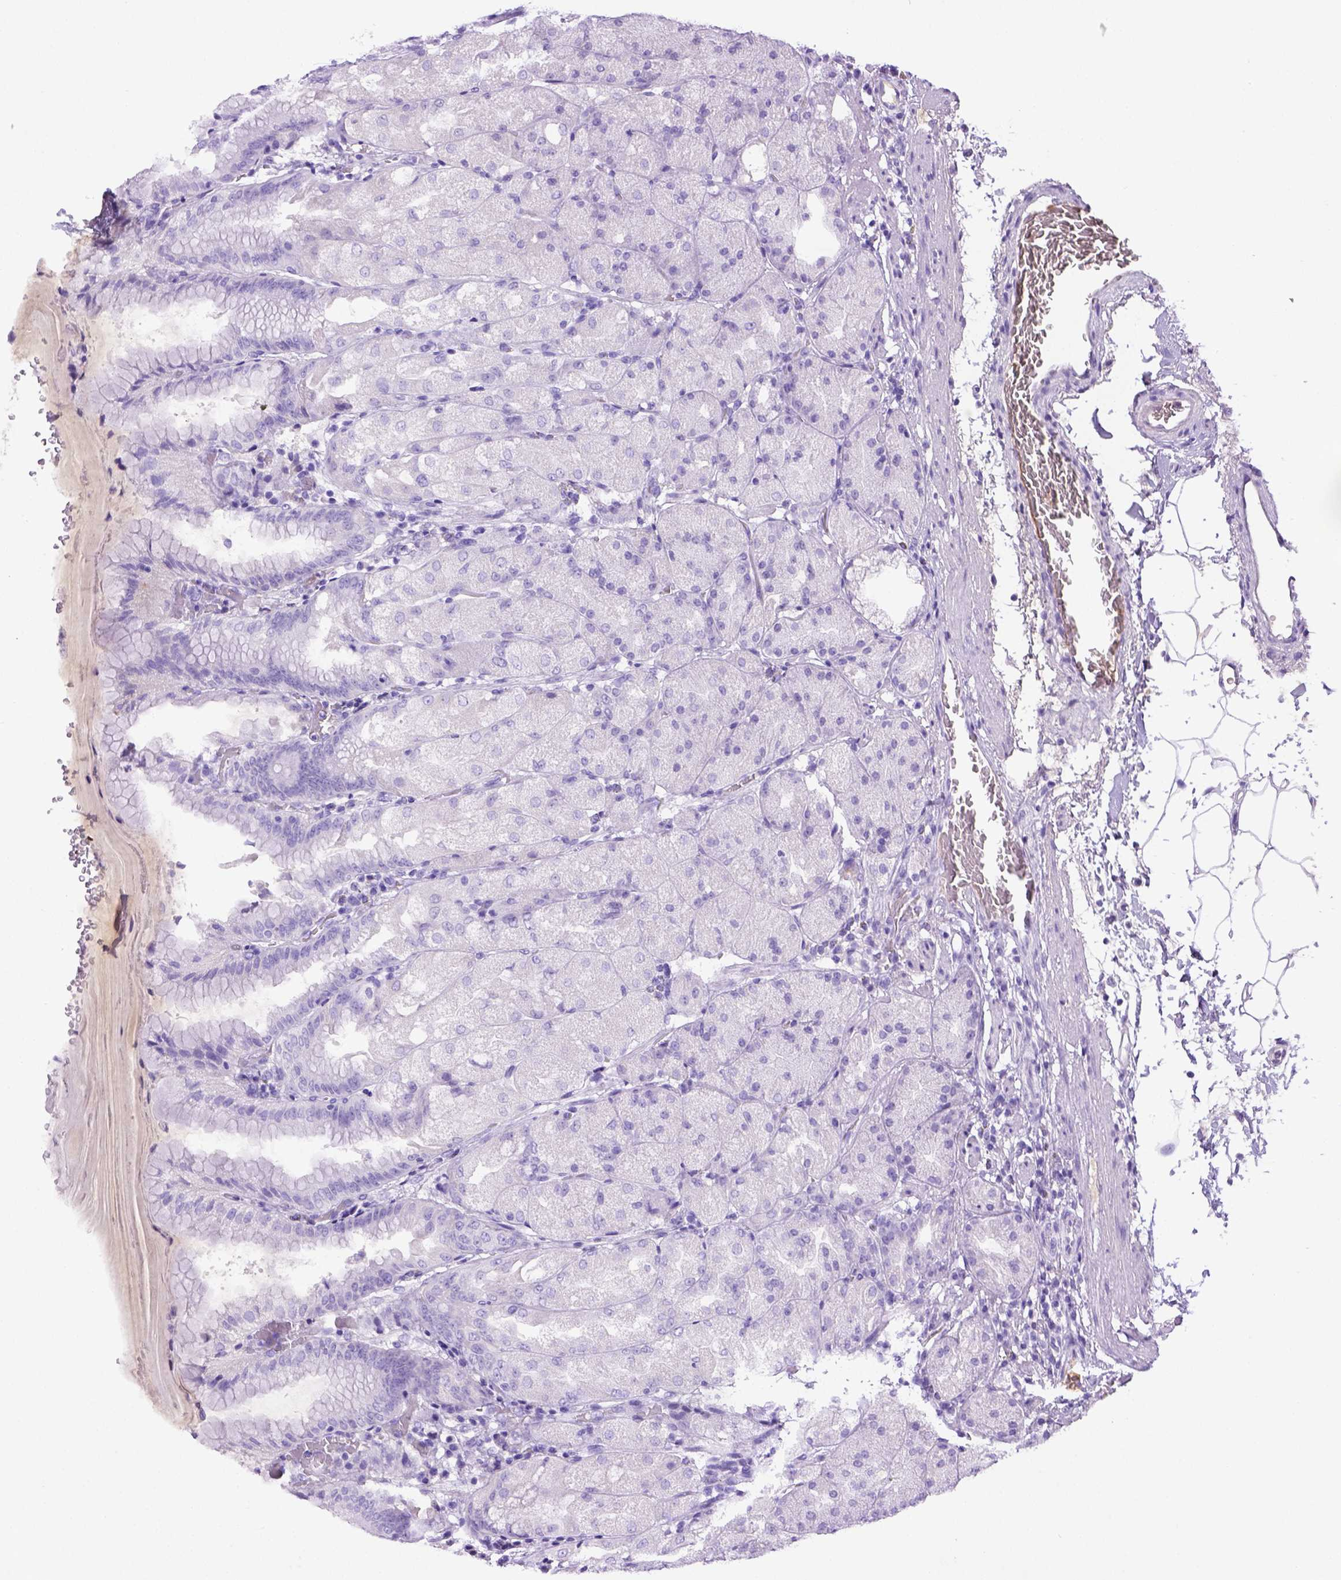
{"staining": {"intensity": "negative", "quantity": "none", "location": "none"}, "tissue": "stomach", "cell_type": "Glandular cells", "image_type": "normal", "snomed": [{"axis": "morphology", "description": "Normal tissue, NOS"}, {"axis": "topography", "description": "Stomach, upper"}, {"axis": "topography", "description": "Stomach"}, {"axis": "topography", "description": "Stomach, lower"}], "caption": "An immunohistochemistry image of unremarkable stomach is shown. There is no staining in glandular cells of stomach.", "gene": "ITIH4", "patient": {"sex": "male", "age": 62}}